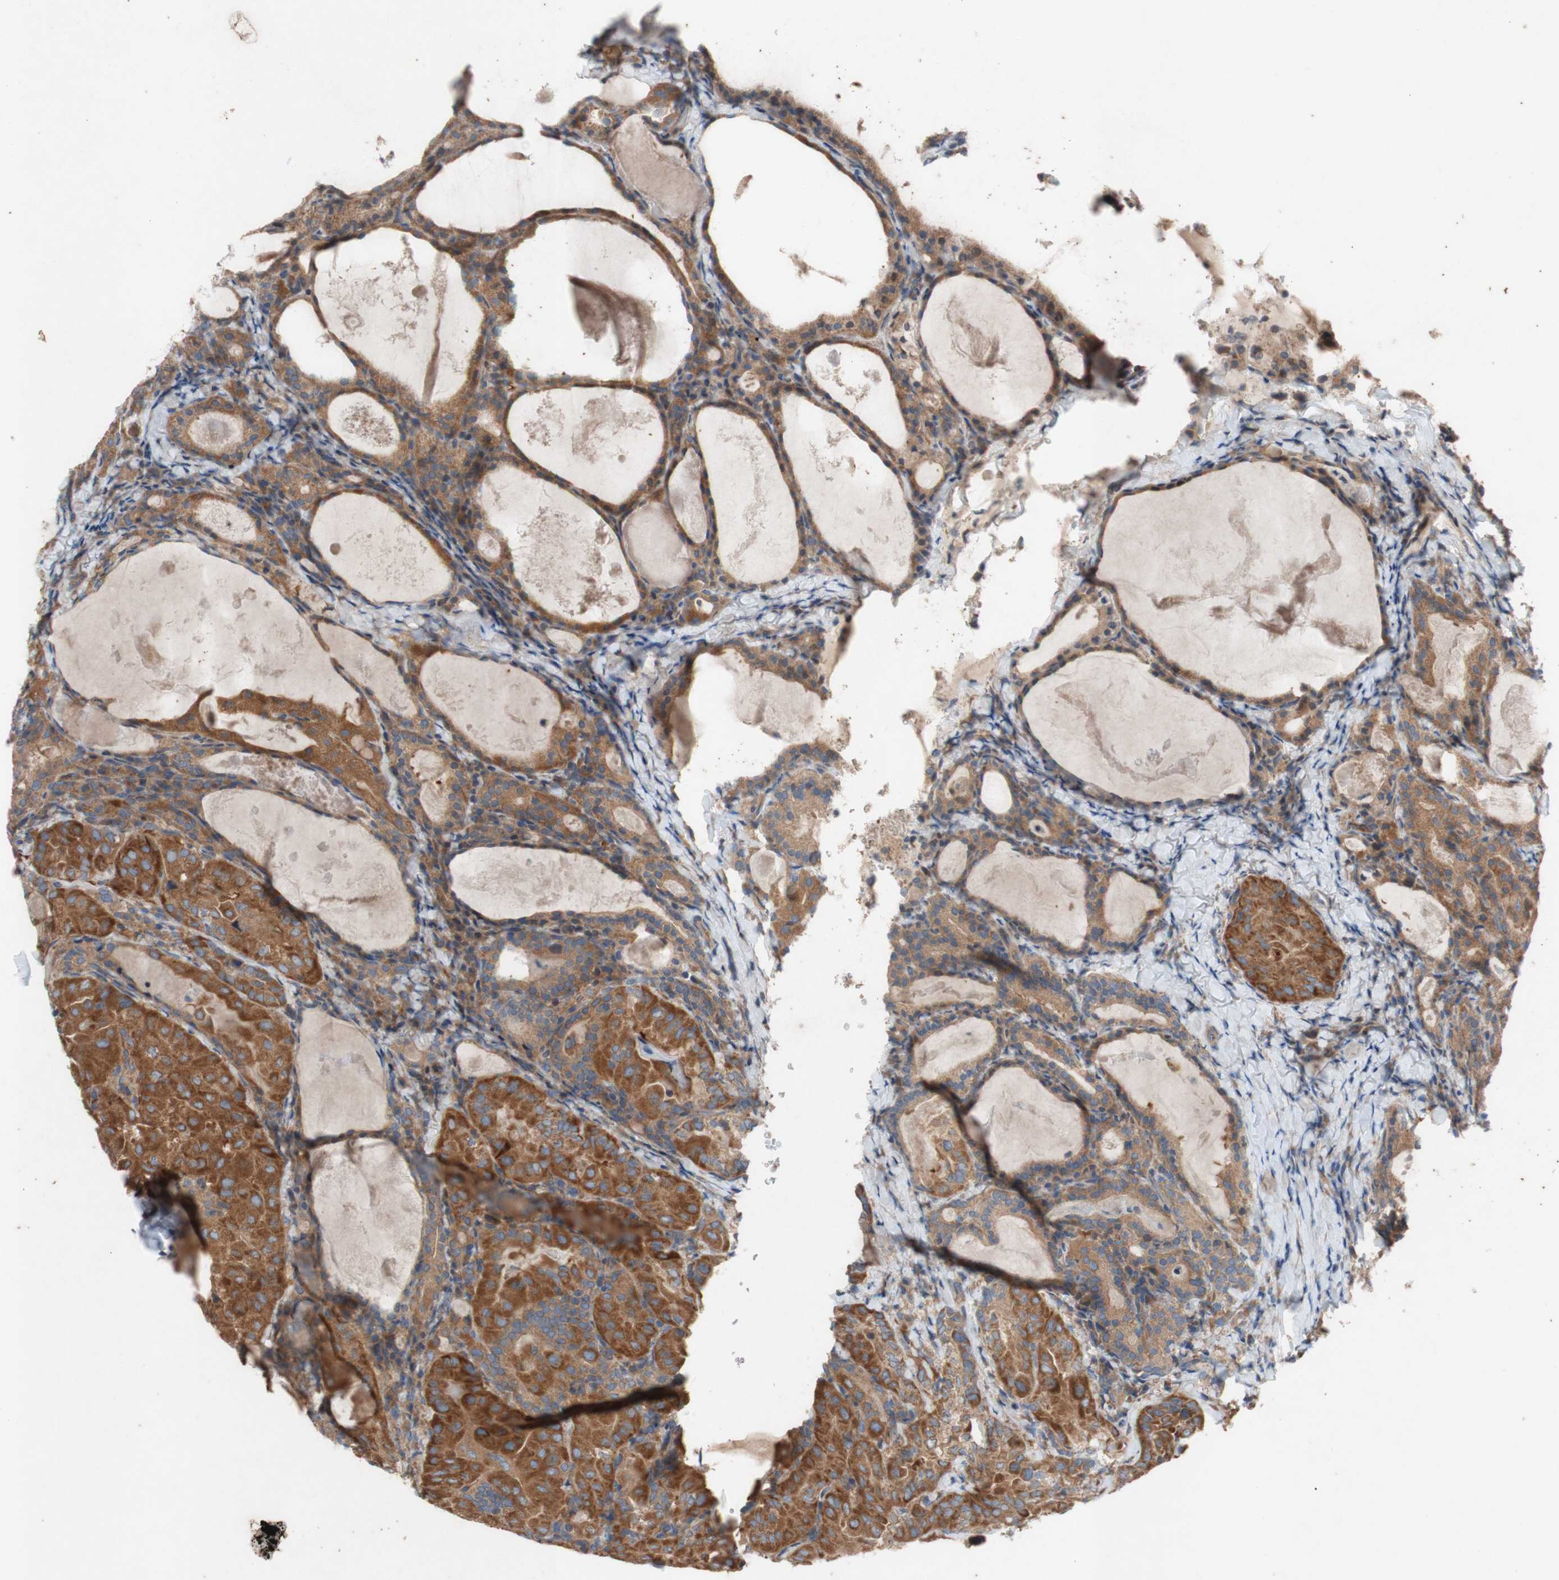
{"staining": {"intensity": "moderate", "quantity": ">75%", "location": "cytoplasmic/membranous"}, "tissue": "thyroid cancer", "cell_type": "Tumor cells", "image_type": "cancer", "snomed": [{"axis": "morphology", "description": "Papillary adenocarcinoma, NOS"}, {"axis": "topography", "description": "Thyroid gland"}], "caption": "Protein expression analysis of human thyroid cancer reveals moderate cytoplasmic/membranous staining in about >75% of tumor cells. The protein is stained brown, and the nuclei are stained in blue (DAB (3,3'-diaminobenzidine) IHC with brightfield microscopy, high magnification).", "gene": "TST", "patient": {"sex": "female", "age": 42}}